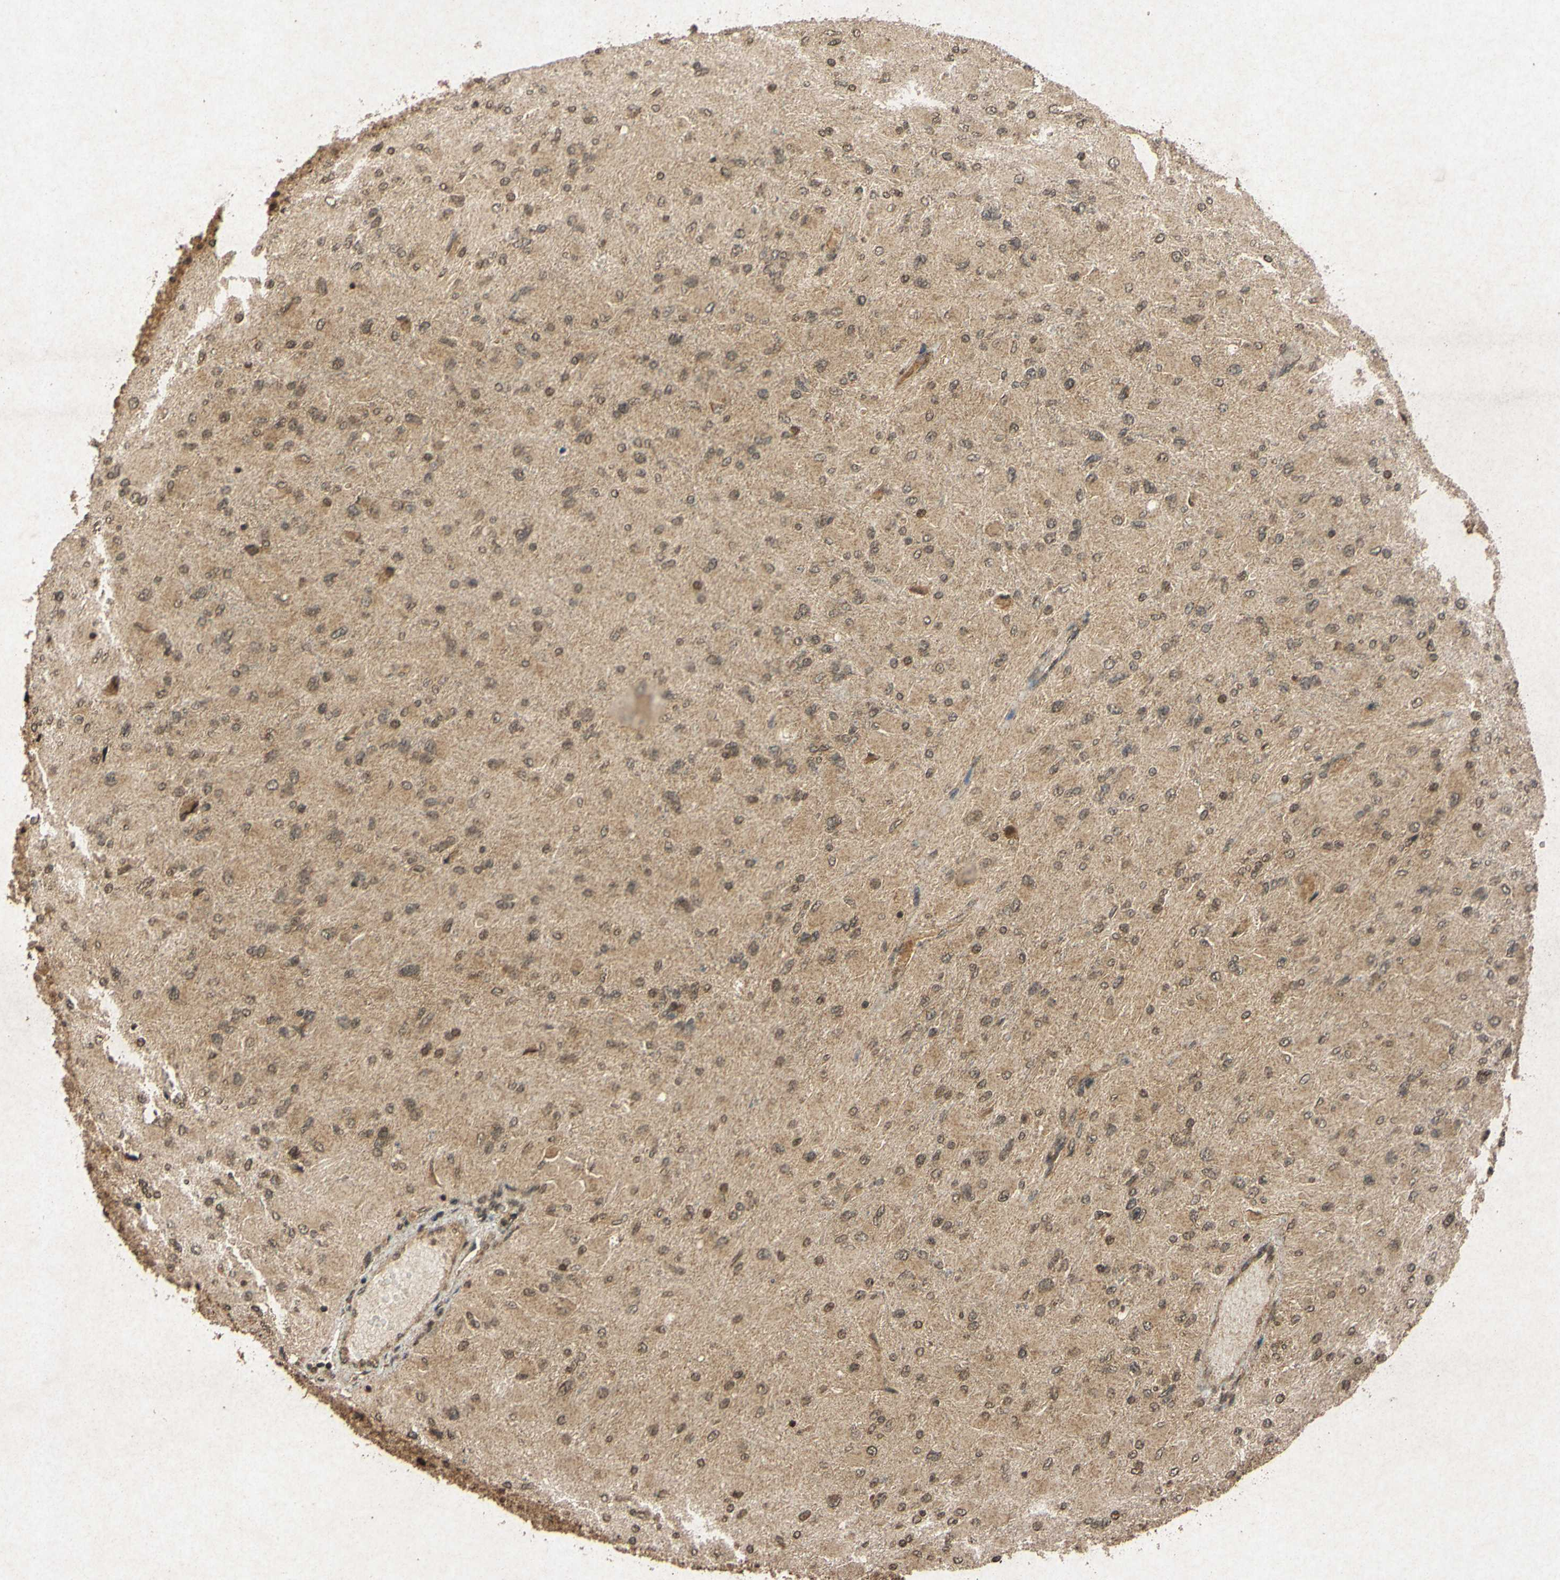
{"staining": {"intensity": "moderate", "quantity": ">75%", "location": "cytoplasmic/membranous"}, "tissue": "glioma", "cell_type": "Tumor cells", "image_type": "cancer", "snomed": [{"axis": "morphology", "description": "Glioma, malignant, High grade"}, {"axis": "topography", "description": "Cerebral cortex"}], "caption": "High-grade glioma (malignant) stained for a protein (brown) displays moderate cytoplasmic/membranous positive expression in about >75% of tumor cells.", "gene": "ATP6V1H", "patient": {"sex": "female", "age": 36}}